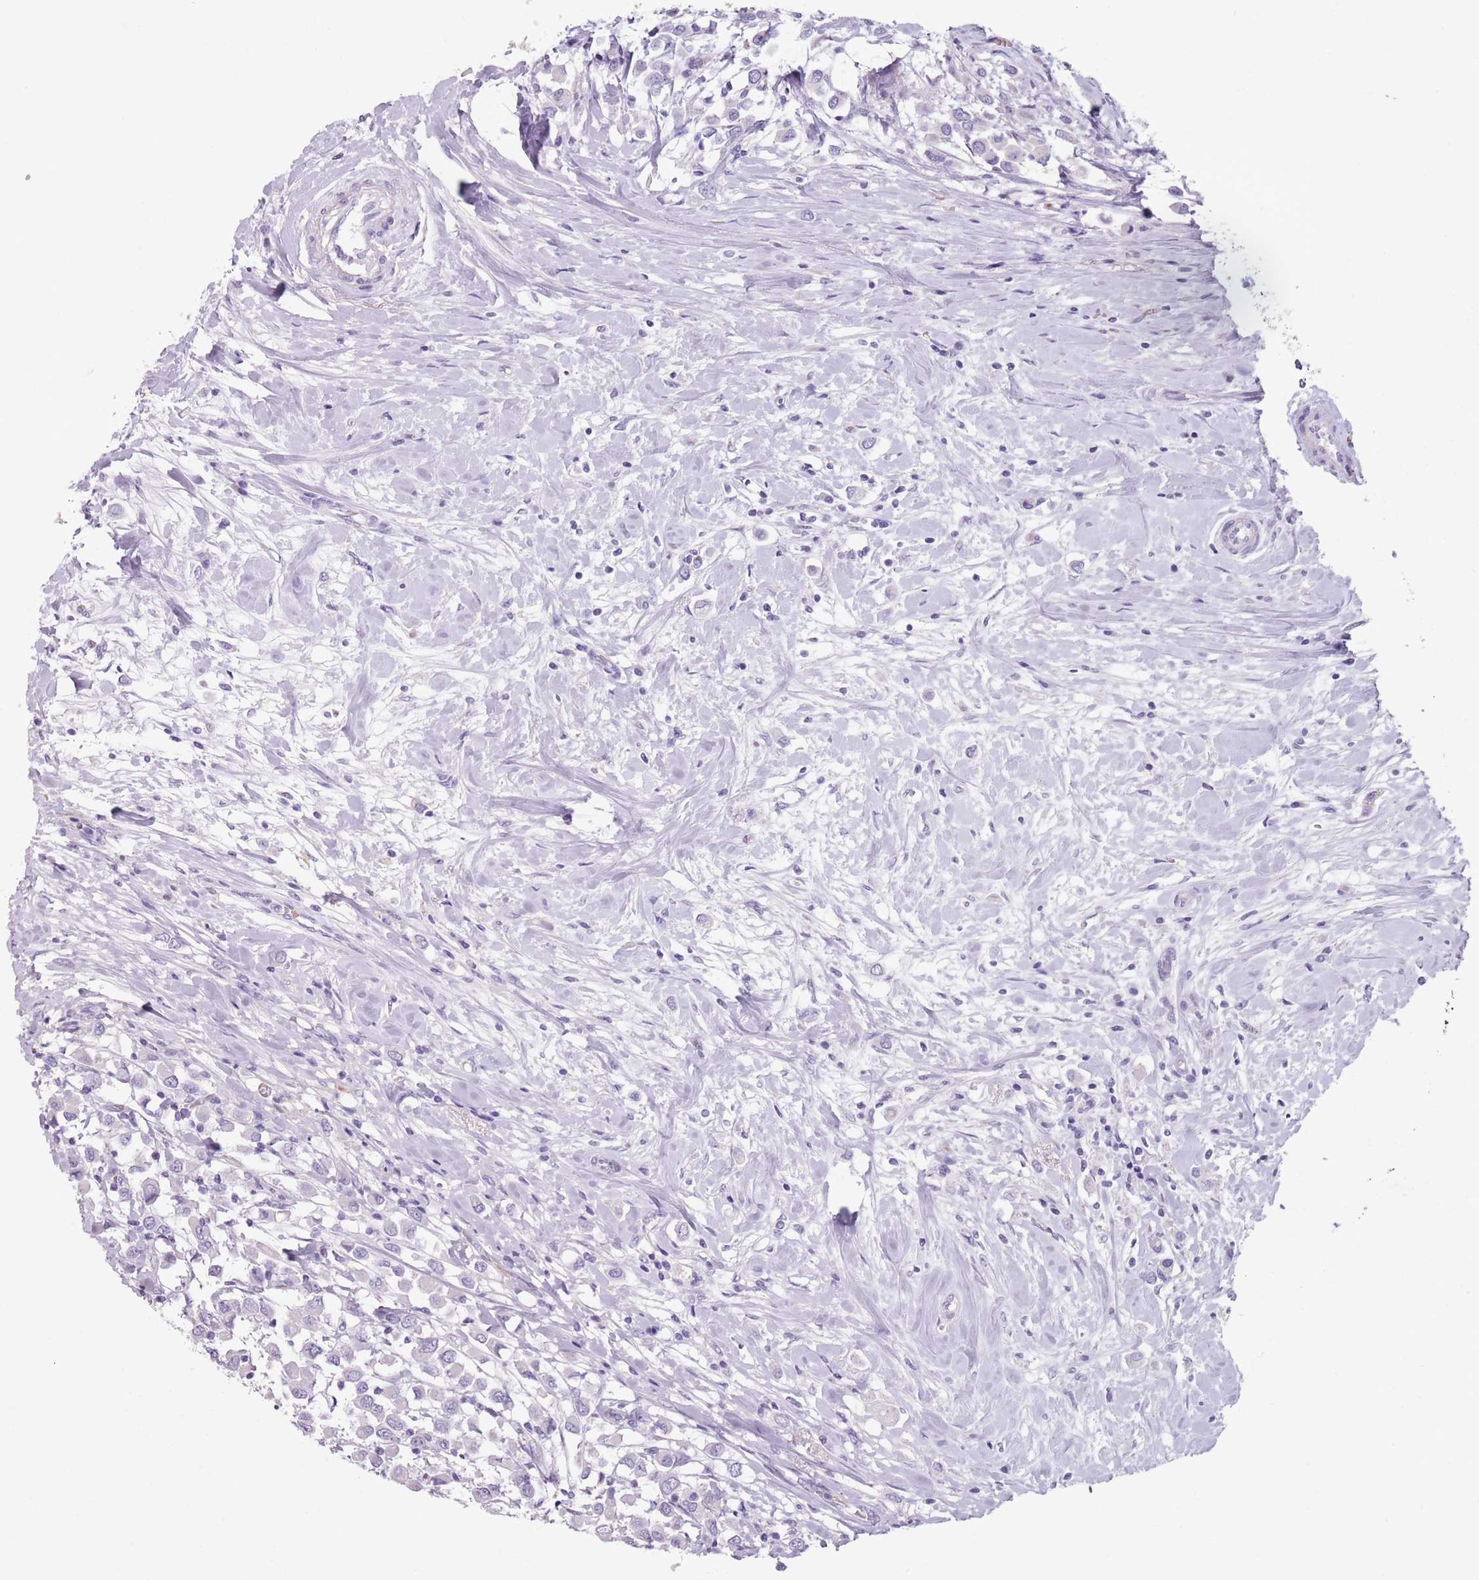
{"staining": {"intensity": "negative", "quantity": "none", "location": "none"}, "tissue": "breast cancer", "cell_type": "Tumor cells", "image_type": "cancer", "snomed": [{"axis": "morphology", "description": "Duct carcinoma"}, {"axis": "topography", "description": "Breast"}], "caption": "Human breast cancer stained for a protein using IHC shows no staining in tumor cells.", "gene": "SPESP1", "patient": {"sex": "female", "age": 61}}